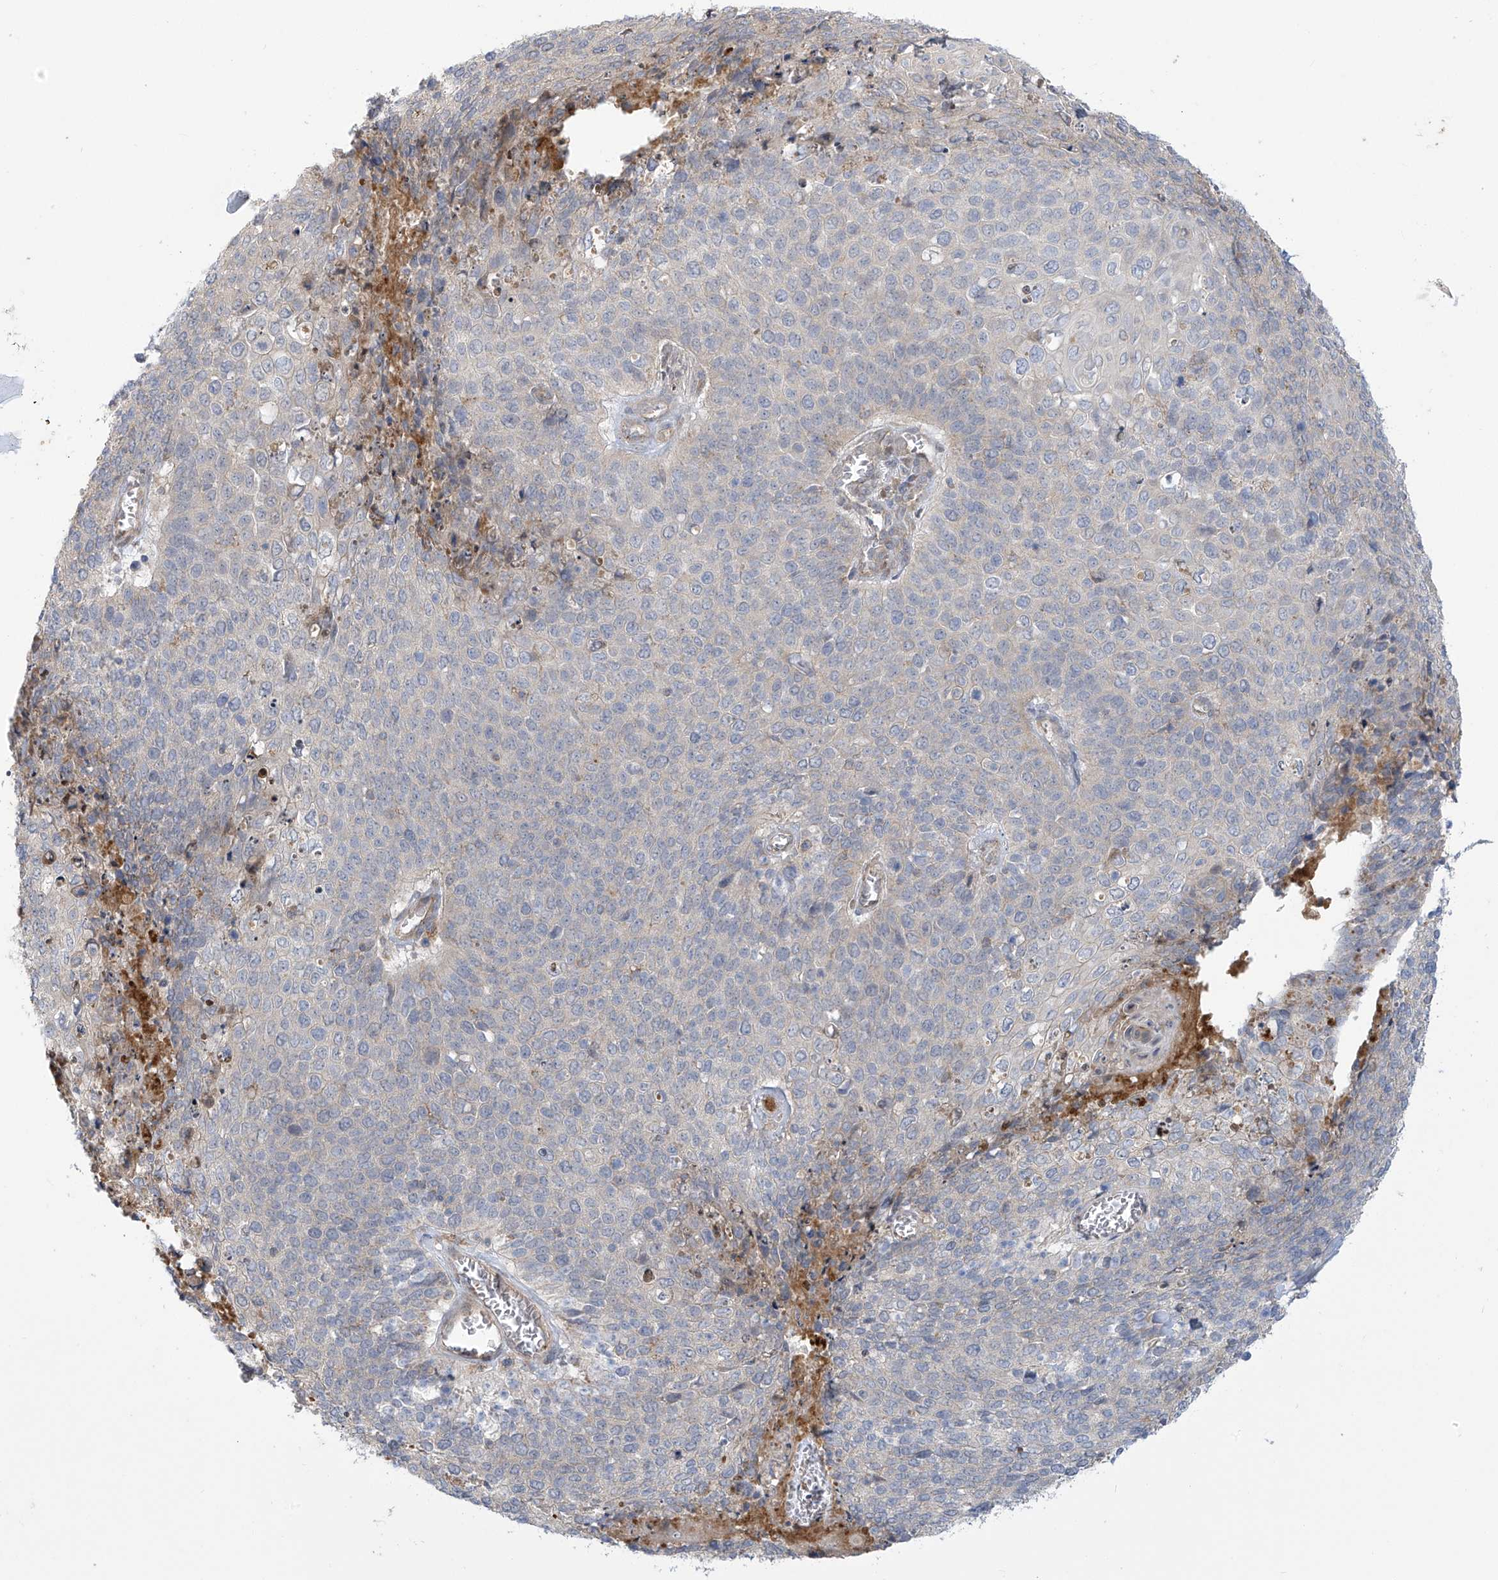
{"staining": {"intensity": "negative", "quantity": "none", "location": "none"}, "tissue": "cervical cancer", "cell_type": "Tumor cells", "image_type": "cancer", "snomed": [{"axis": "morphology", "description": "Squamous cell carcinoma, NOS"}, {"axis": "topography", "description": "Cervix"}], "caption": "Protein analysis of cervical cancer reveals no significant staining in tumor cells.", "gene": "ADAT2", "patient": {"sex": "female", "age": 39}}